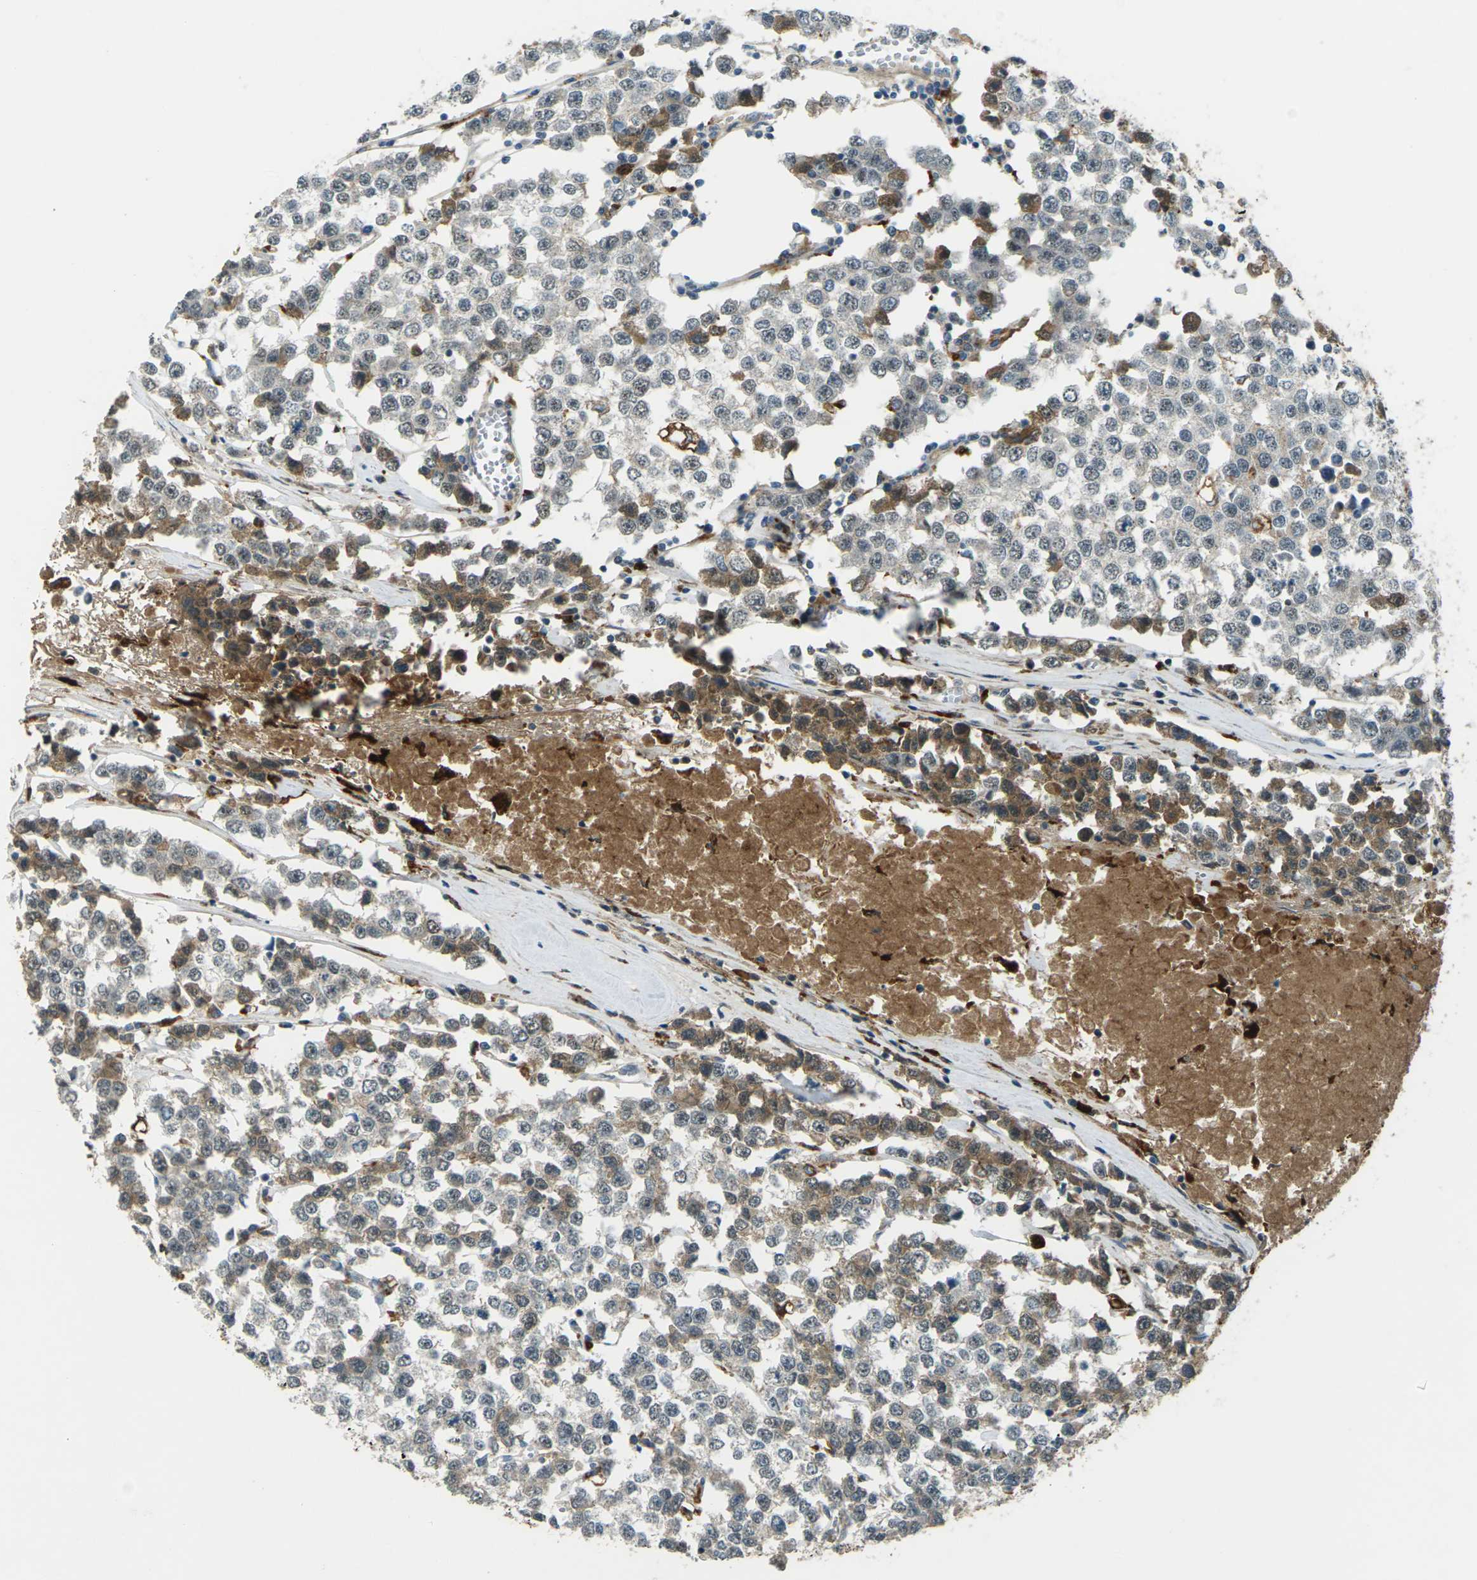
{"staining": {"intensity": "moderate", "quantity": "<25%", "location": "cytoplasmic/membranous"}, "tissue": "testis cancer", "cell_type": "Tumor cells", "image_type": "cancer", "snomed": [{"axis": "morphology", "description": "Seminoma, NOS"}, {"axis": "morphology", "description": "Carcinoma, Embryonal, NOS"}, {"axis": "topography", "description": "Testis"}], "caption": "Moderate cytoplasmic/membranous expression for a protein is appreciated in approximately <25% of tumor cells of embryonal carcinoma (testis) using immunohistochemistry (IHC).", "gene": "SLC31A2", "patient": {"sex": "male", "age": 52}}